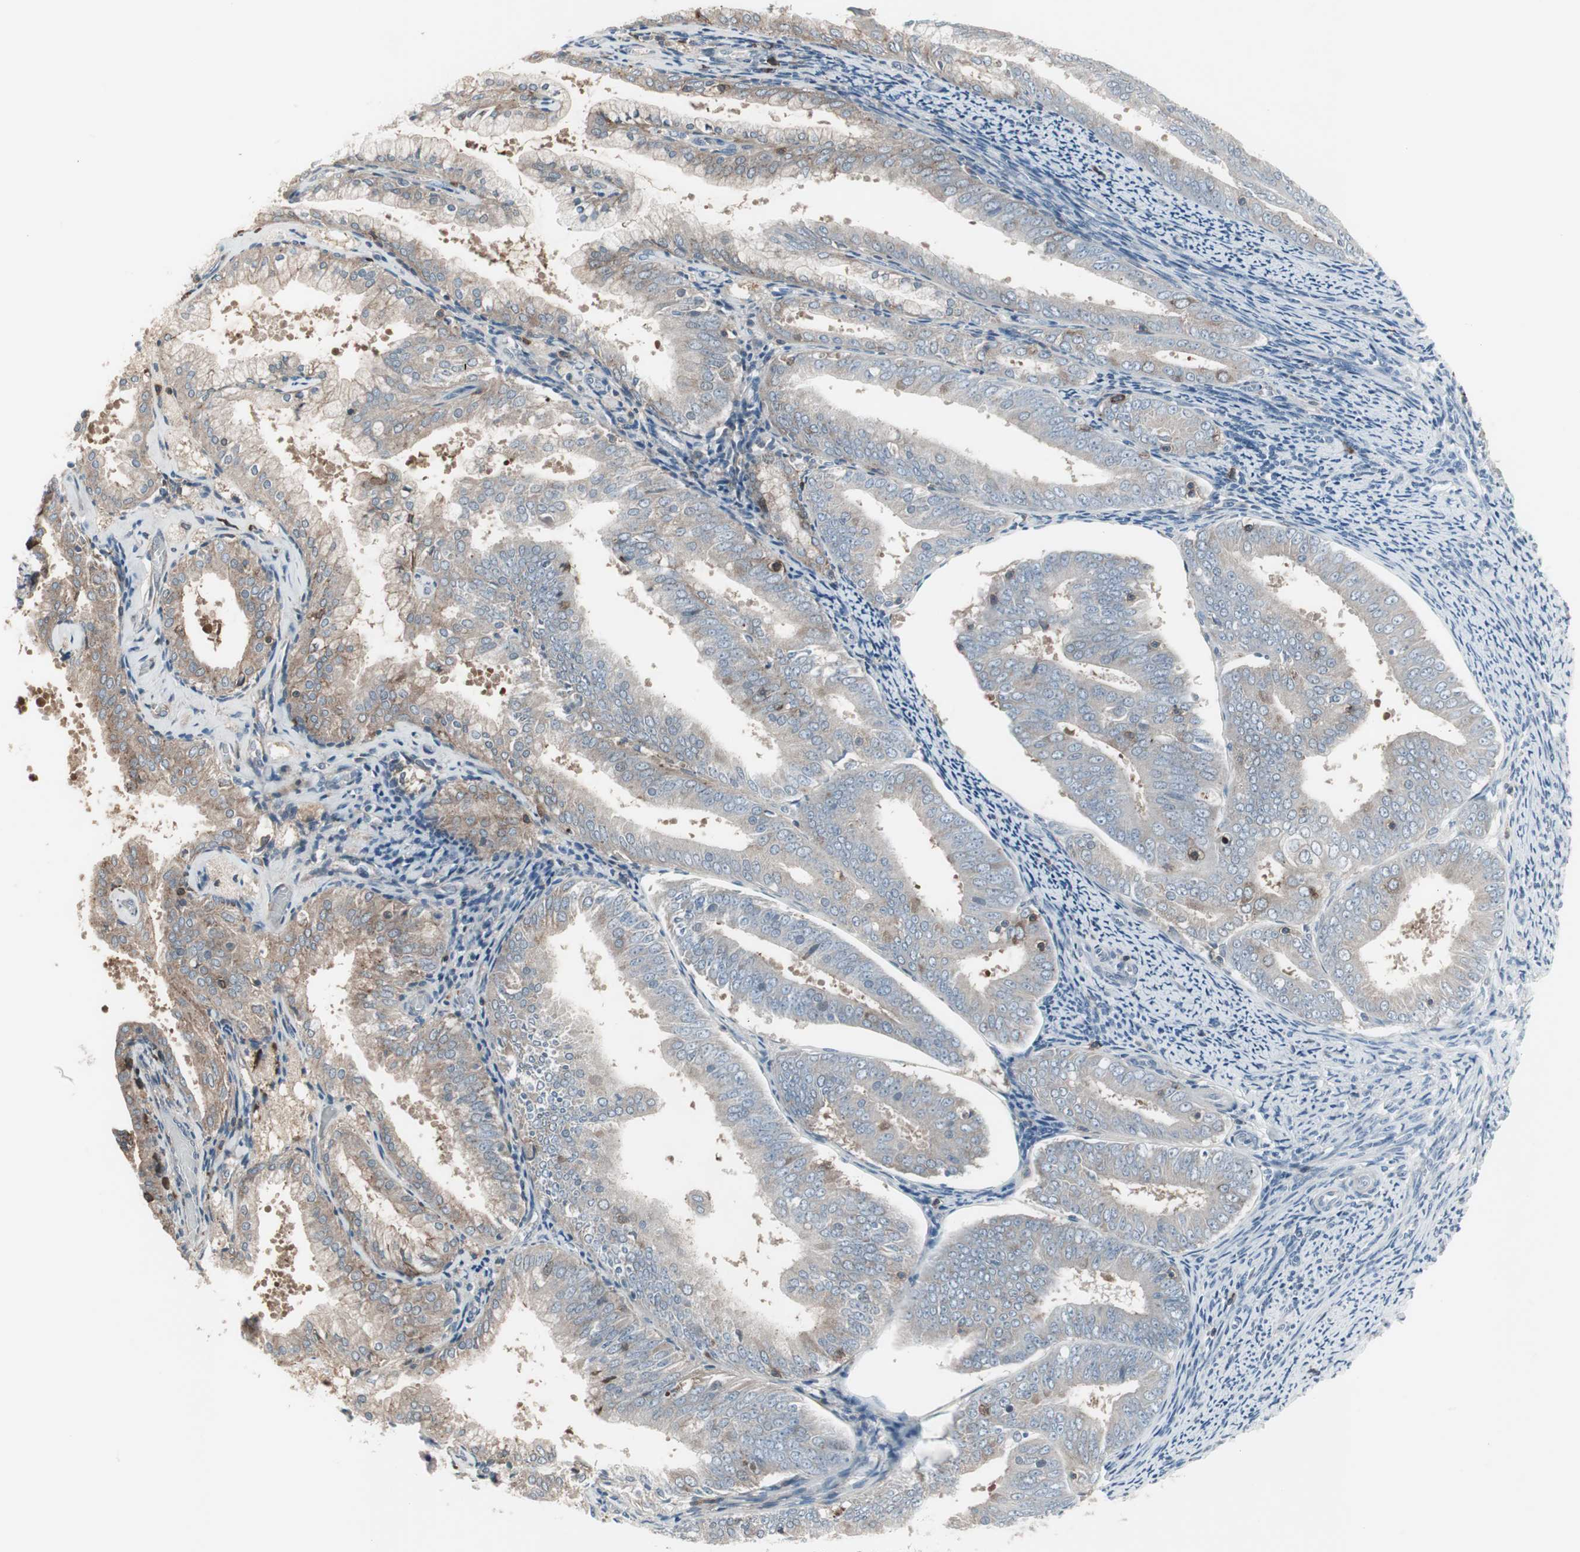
{"staining": {"intensity": "weak", "quantity": "25%-75%", "location": "cytoplasmic/membranous"}, "tissue": "endometrial cancer", "cell_type": "Tumor cells", "image_type": "cancer", "snomed": [{"axis": "morphology", "description": "Adenocarcinoma, NOS"}, {"axis": "topography", "description": "Endometrium"}], "caption": "Weak cytoplasmic/membranous positivity for a protein is appreciated in about 25%-75% of tumor cells of adenocarcinoma (endometrial) using immunohistochemistry.", "gene": "ZSCAN32", "patient": {"sex": "female", "age": 63}}